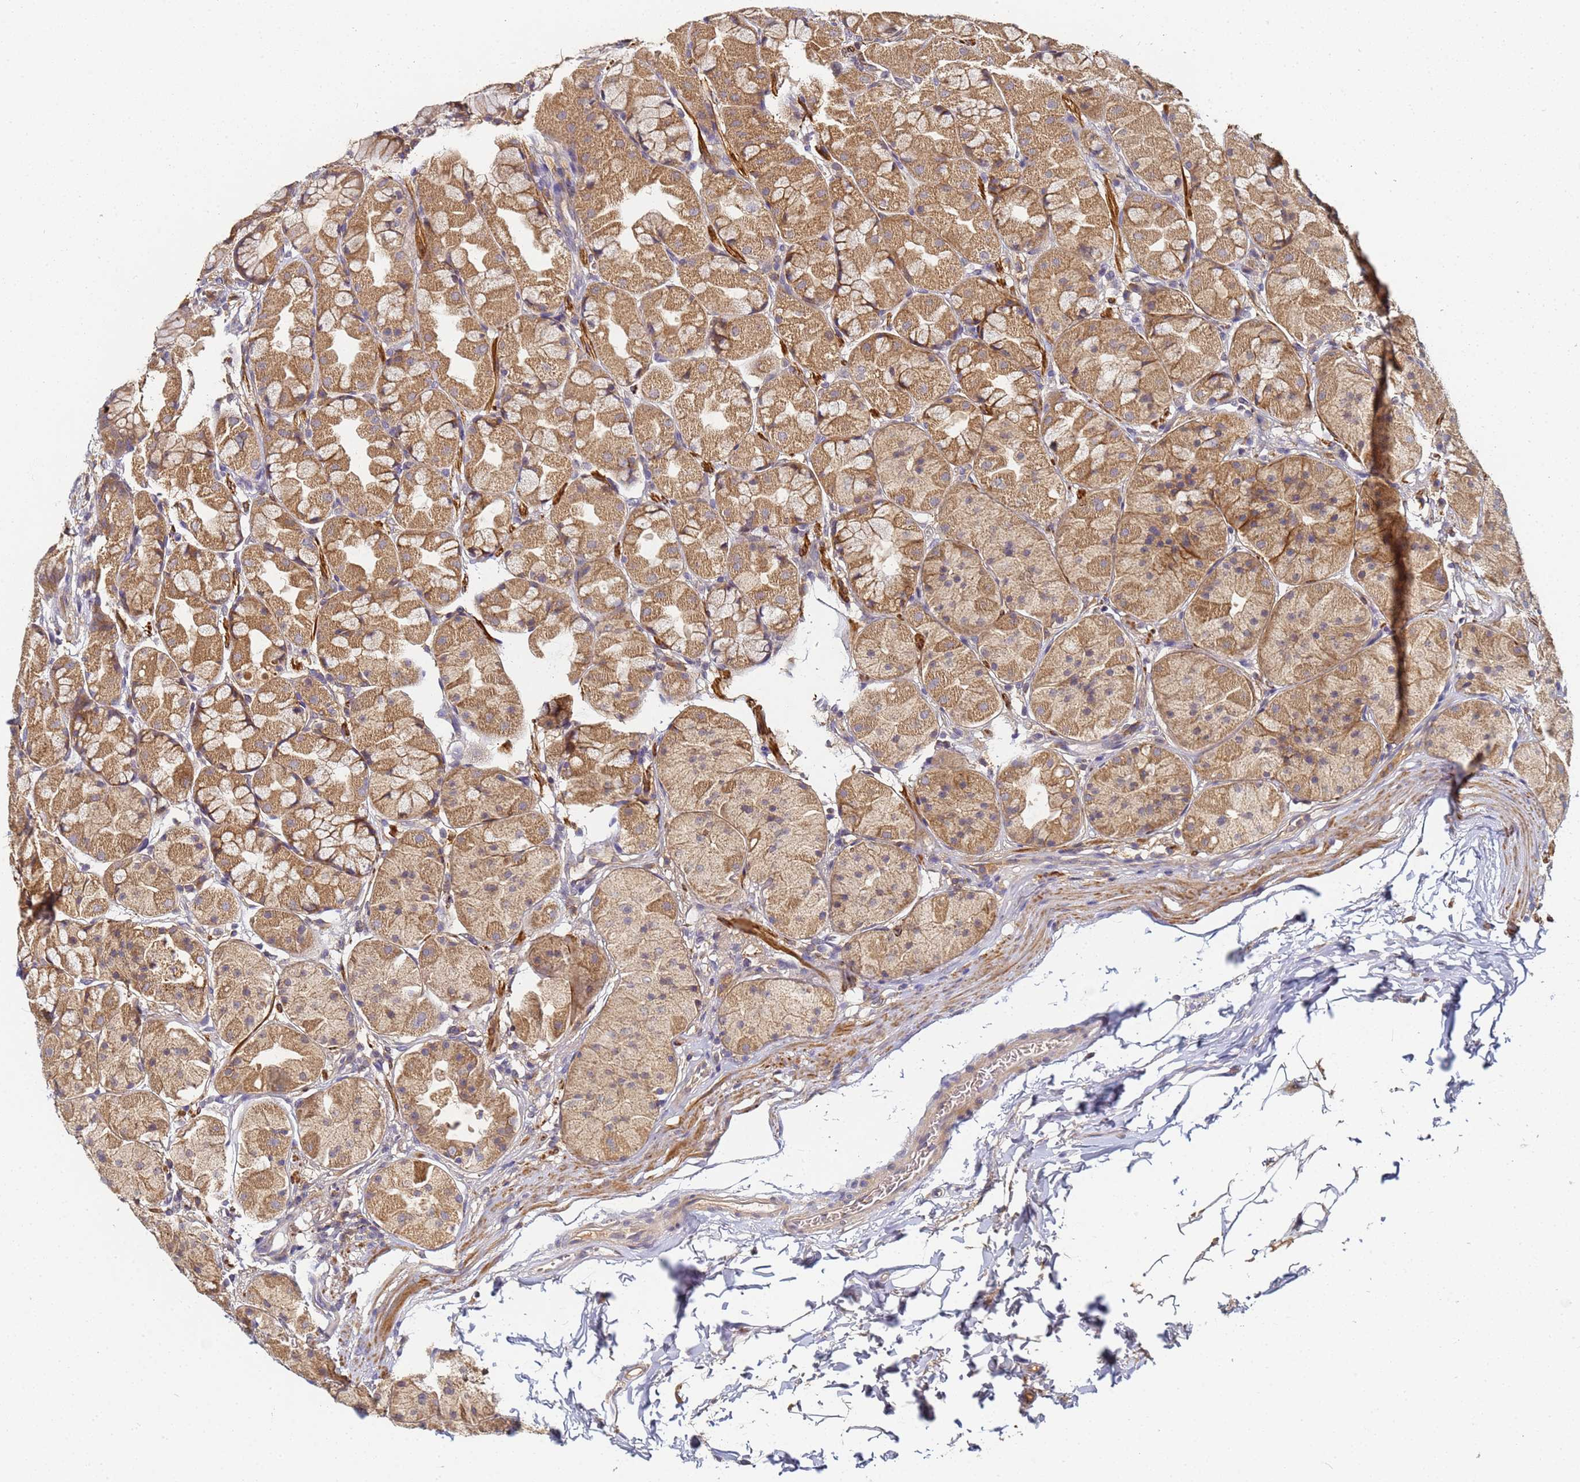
{"staining": {"intensity": "moderate", "quantity": ">75%", "location": "cytoplasmic/membranous"}, "tissue": "stomach", "cell_type": "Glandular cells", "image_type": "normal", "snomed": [{"axis": "morphology", "description": "Normal tissue, NOS"}, {"axis": "topography", "description": "Stomach"}], "caption": "The micrograph demonstrates immunohistochemical staining of benign stomach. There is moderate cytoplasmic/membranous staining is appreciated in approximately >75% of glandular cells. (brown staining indicates protein expression, while blue staining denotes nuclei).", "gene": "LRRC69", "patient": {"sex": "male", "age": 57}}